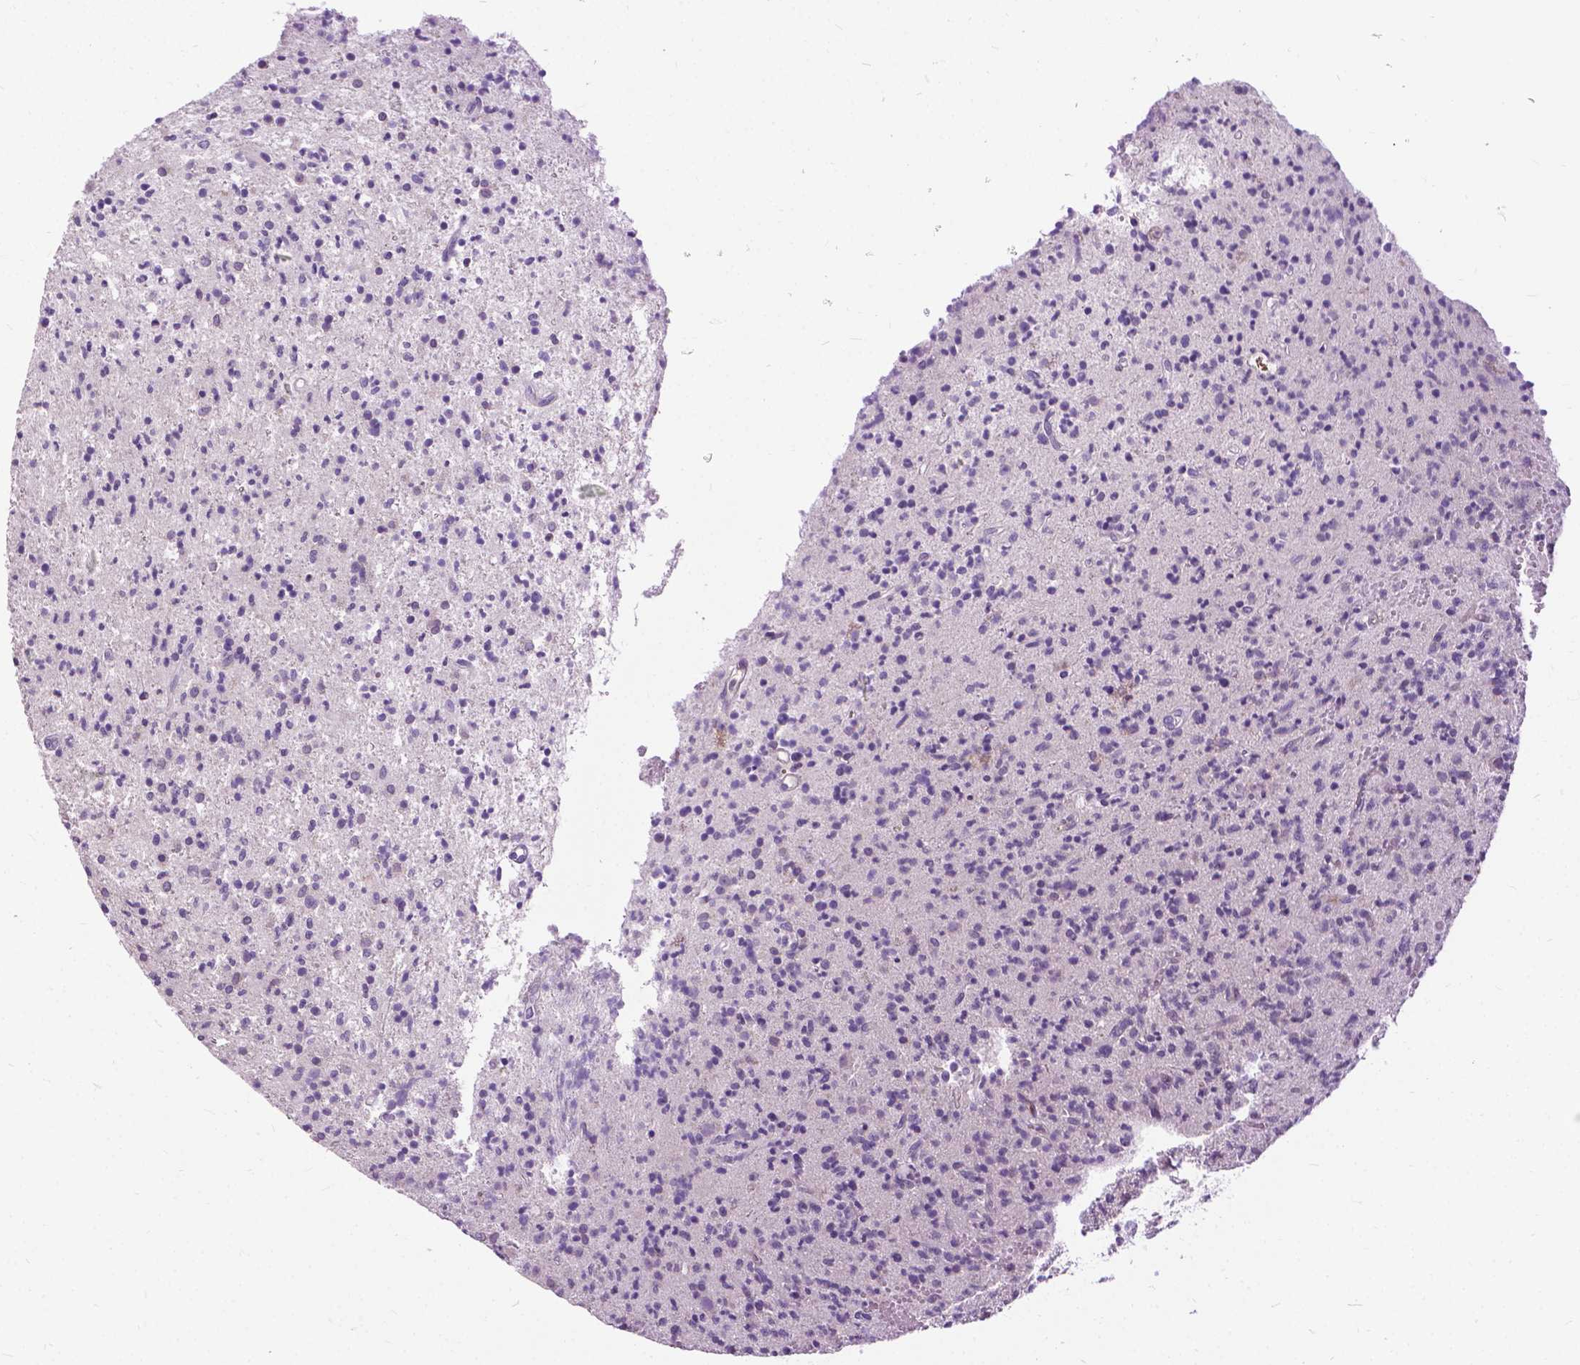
{"staining": {"intensity": "negative", "quantity": "none", "location": "none"}, "tissue": "glioma", "cell_type": "Tumor cells", "image_type": "cancer", "snomed": [{"axis": "morphology", "description": "Glioma, malignant, Low grade"}, {"axis": "topography", "description": "Brain"}], "caption": "IHC image of neoplastic tissue: malignant low-grade glioma stained with DAB displays no significant protein positivity in tumor cells.", "gene": "JAK3", "patient": {"sex": "male", "age": 64}}